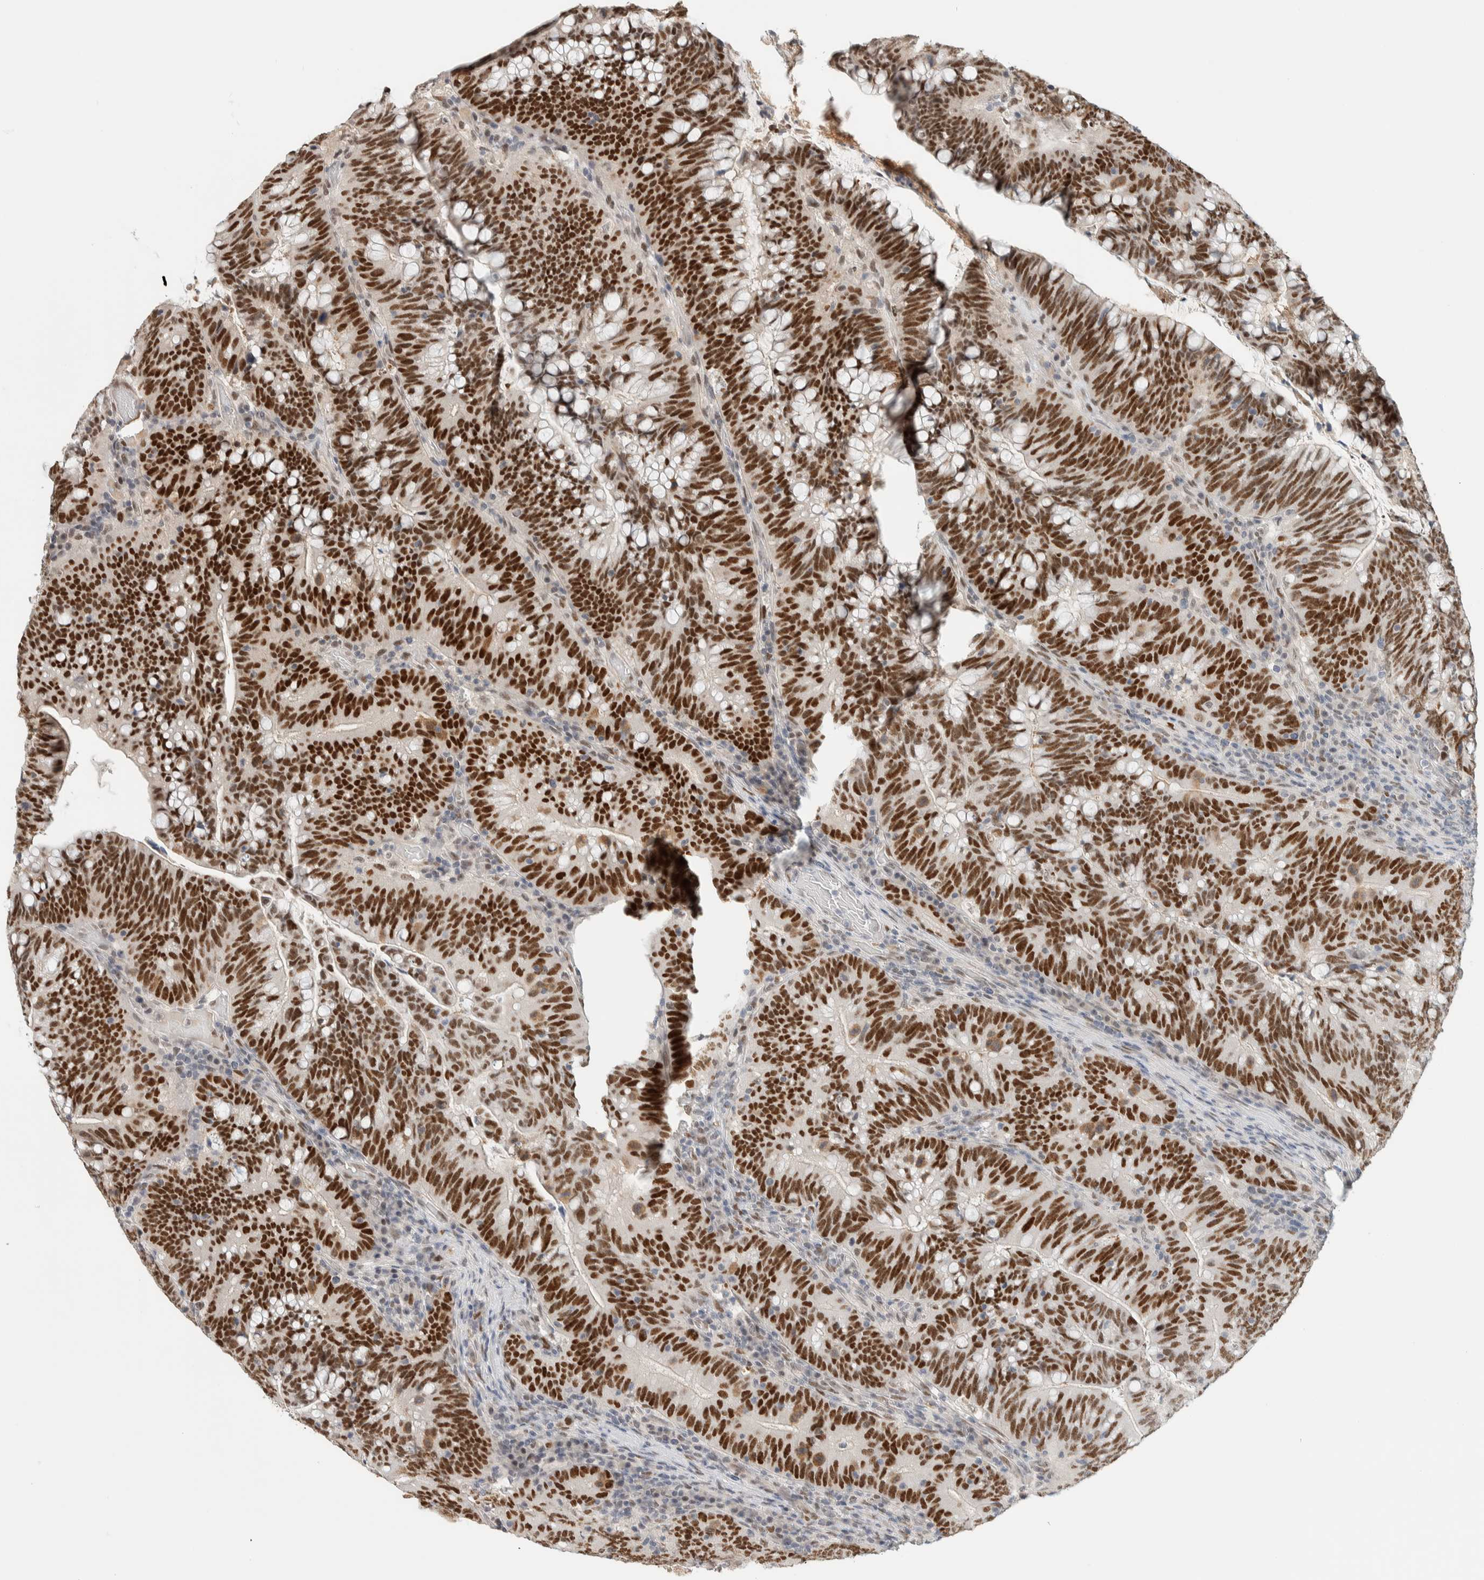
{"staining": {"intensity": "strong", "quantity": ">75%", "location": "nuclear"}, "tissue": "colorectal cancer", "cell_type": "Tumor cells", "image_type": "cancer", "snomed": [{"axis": "morphology", "description": "Adenocarcinoma, NOS"}, {"axis": "topography", "description": "Colon"}], "caption": "IHC photomicrograph of human colorectal cancer (adenocarcinoma) stained for a protein (brown), which shows high levels of strong nuclear positivity in about >75% of tumor cells.", "gene": "PUS7", "patient": {"sex": "female", "age": 66}}